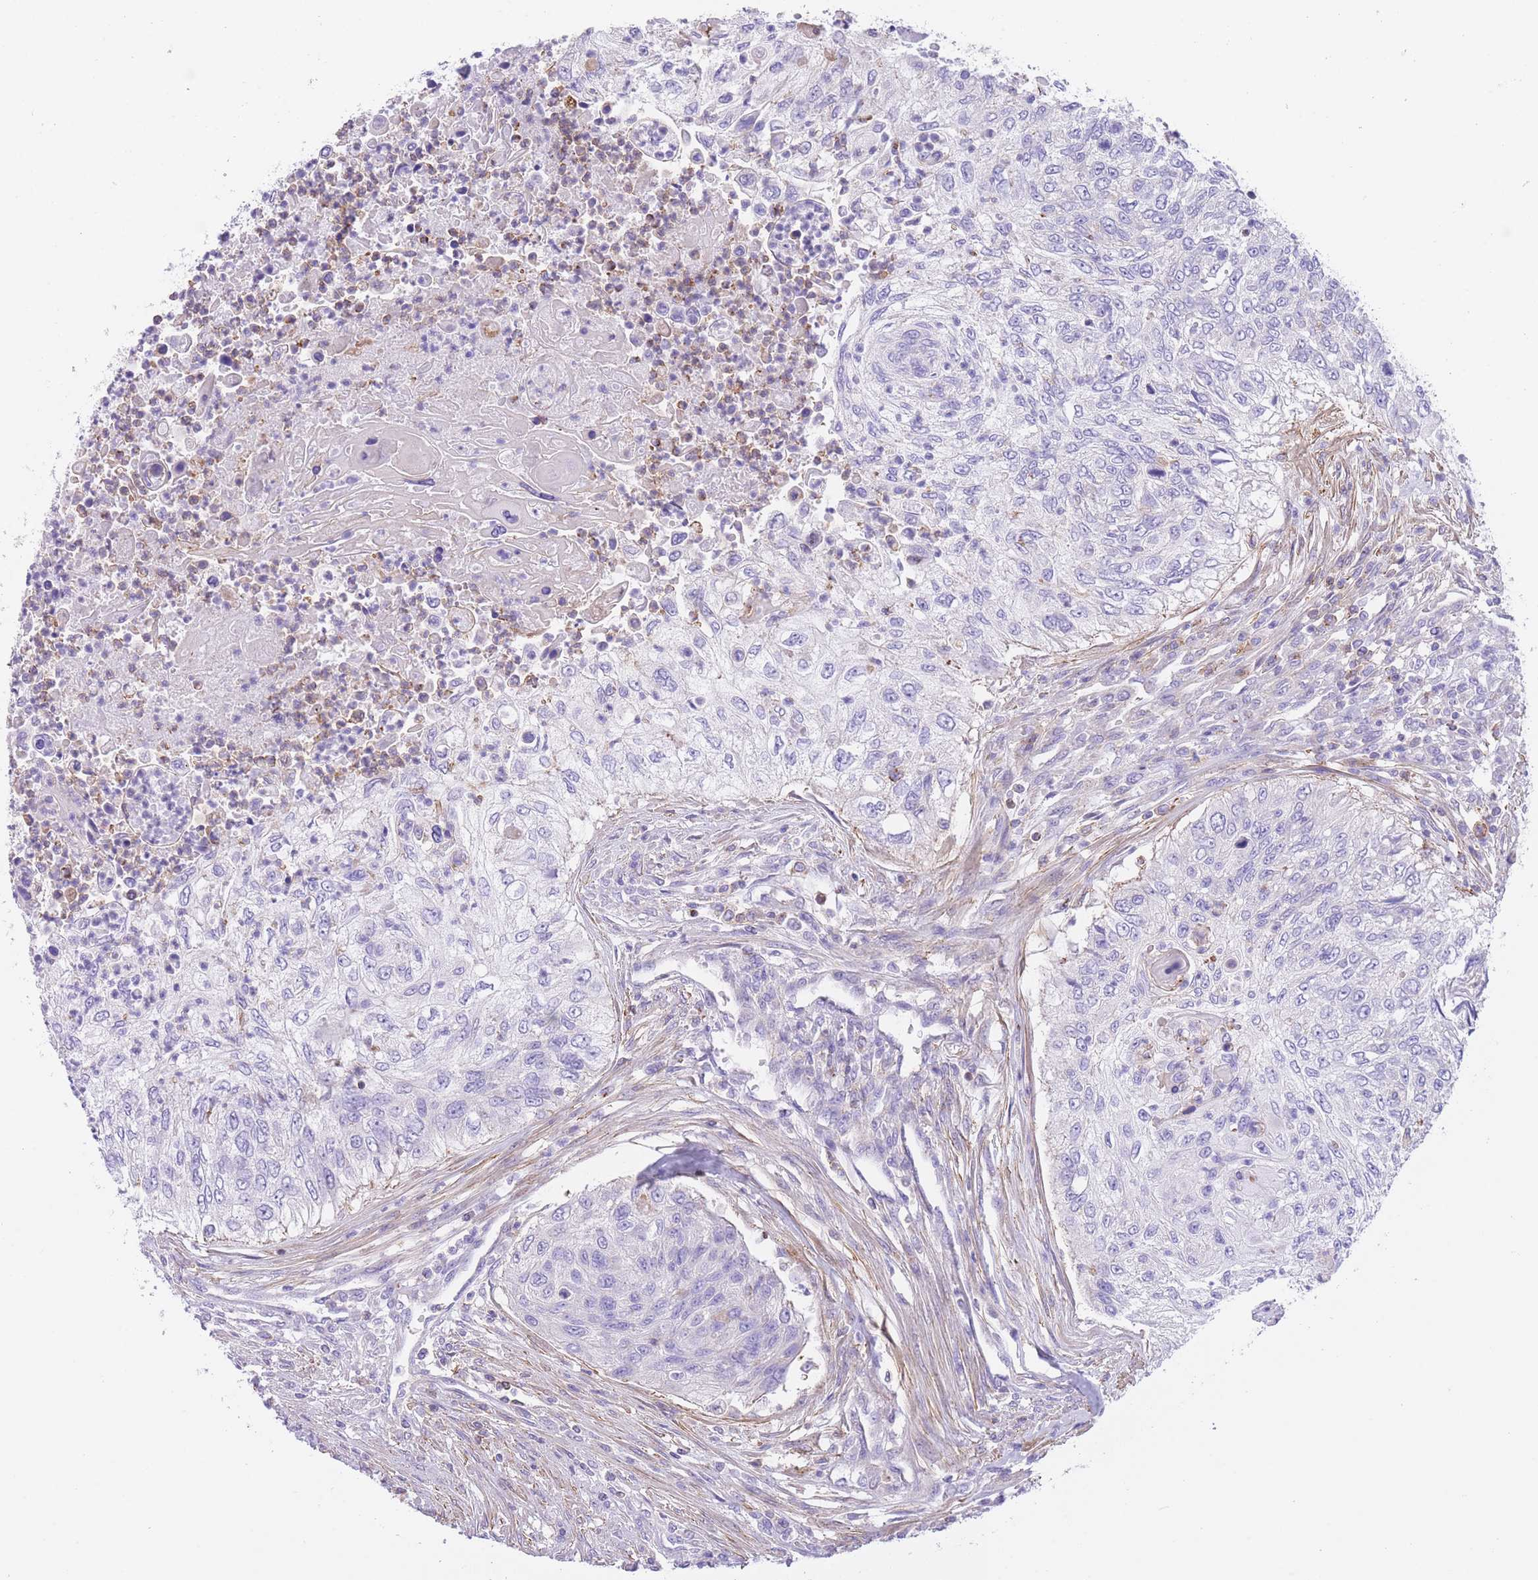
{"staining": {"intensity": "negative", "quantity": "none", "location": "none"}, "tissue": "urothelial cancer", "cell_type": "Tumor cells", "image_type": "cancer", "snomed": [{"axis": "morphology", "description": "Urothelial carcinoma, High grade"}, {"axis": "topography", "description": "Urinary bladder"}], "caption": "IHC micrograph of neoplastic tissue: urothelial carcinoma (high-grade) stained with DAB (3,3'-diaminobenzidine) displays no significant protein positivity in tumor cells.", "gene": "LDB3", "patient": {"sex": "female", "age": 60}}